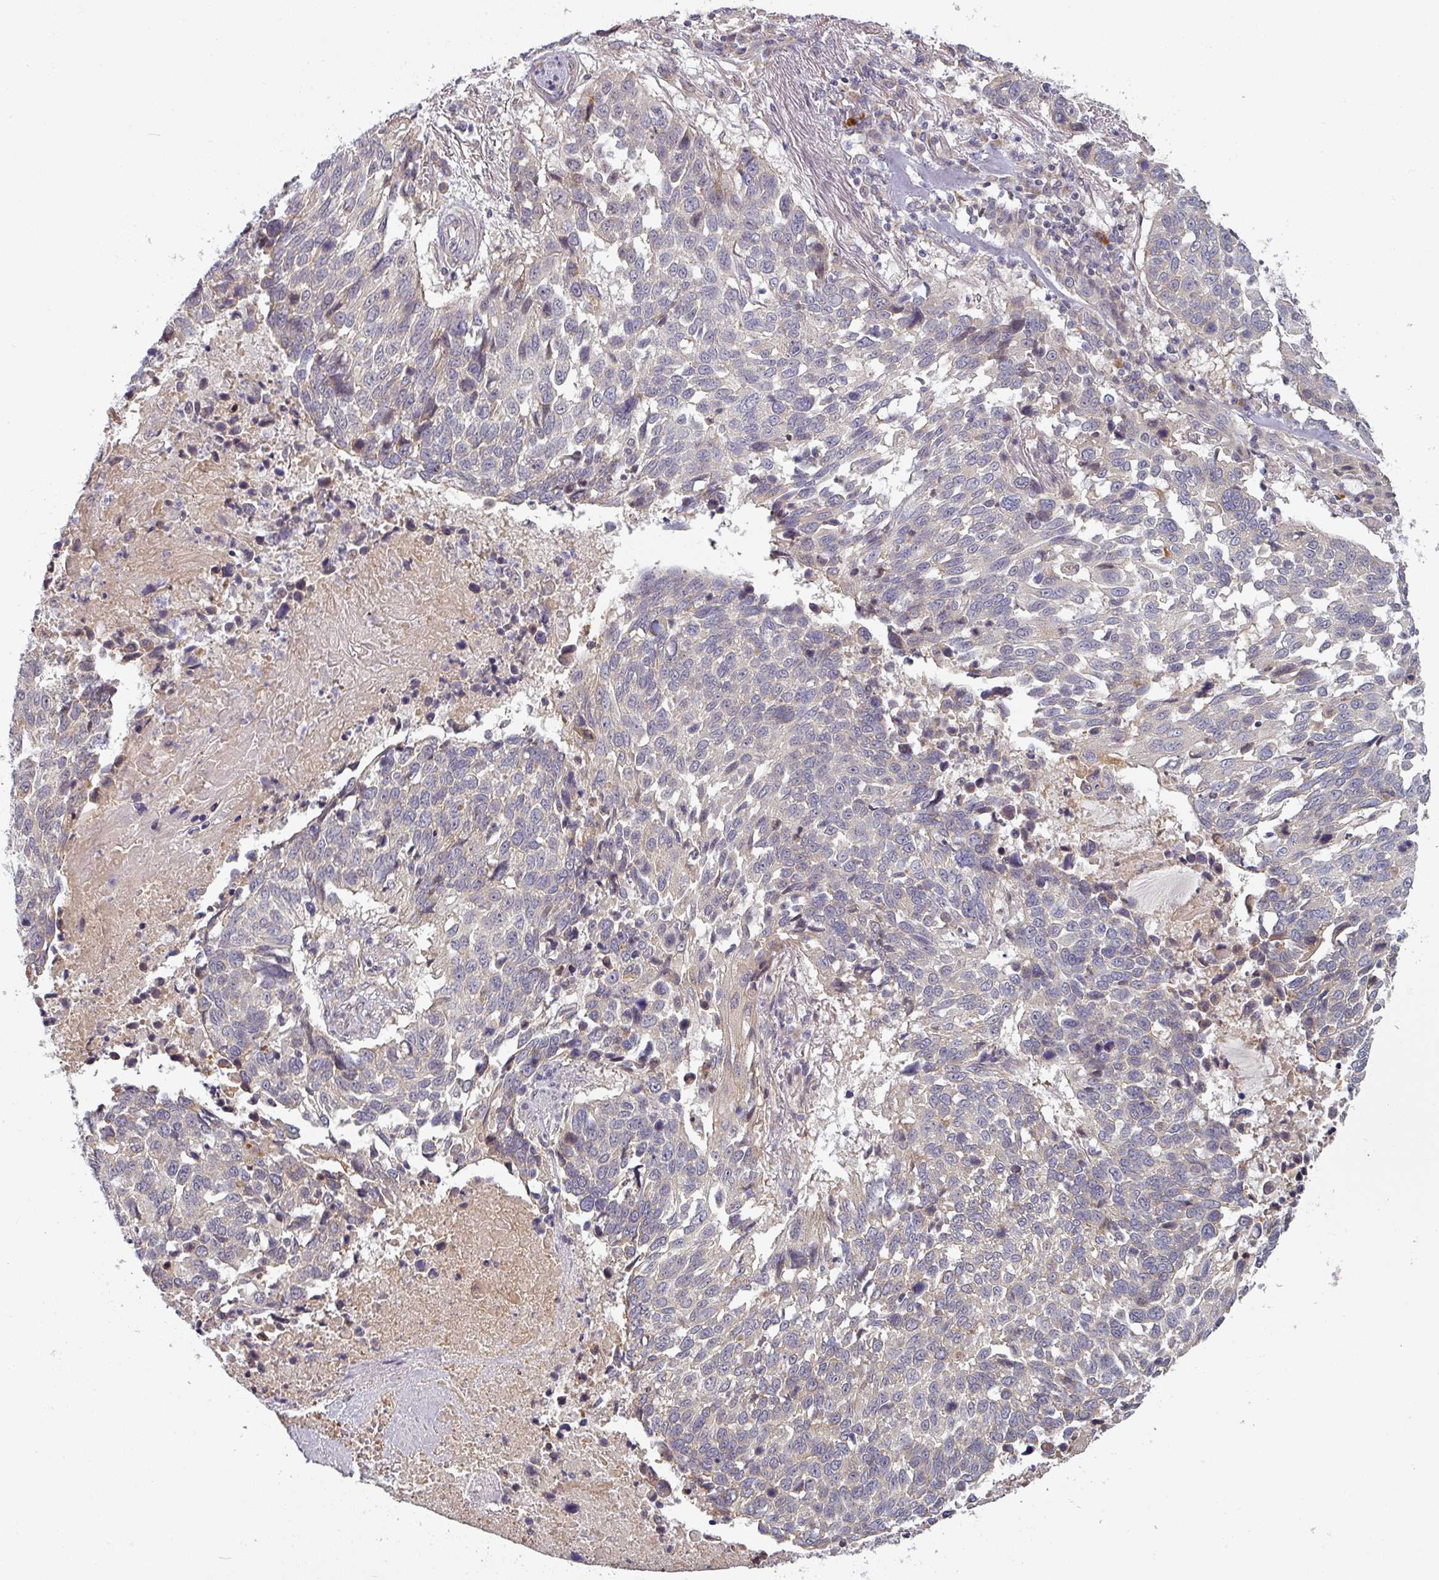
{"staining": {"intensity": "negative", "quantity": "none", "location": "none"}, "tissue": "lung cancer", "cell_type": "Tumor cells", "image_type": "cancer", "snomed": [{"axis": "morphology", "description": "Squamous cell carcinoma, NOS"}, {"axis": "topography", "description": "Lung"}], "caption": "Tumor cells are negative for protein expression in human lung cancer.", "gene": "PLEKHJ1", "patient": {"sex": "male", "age": 62}}